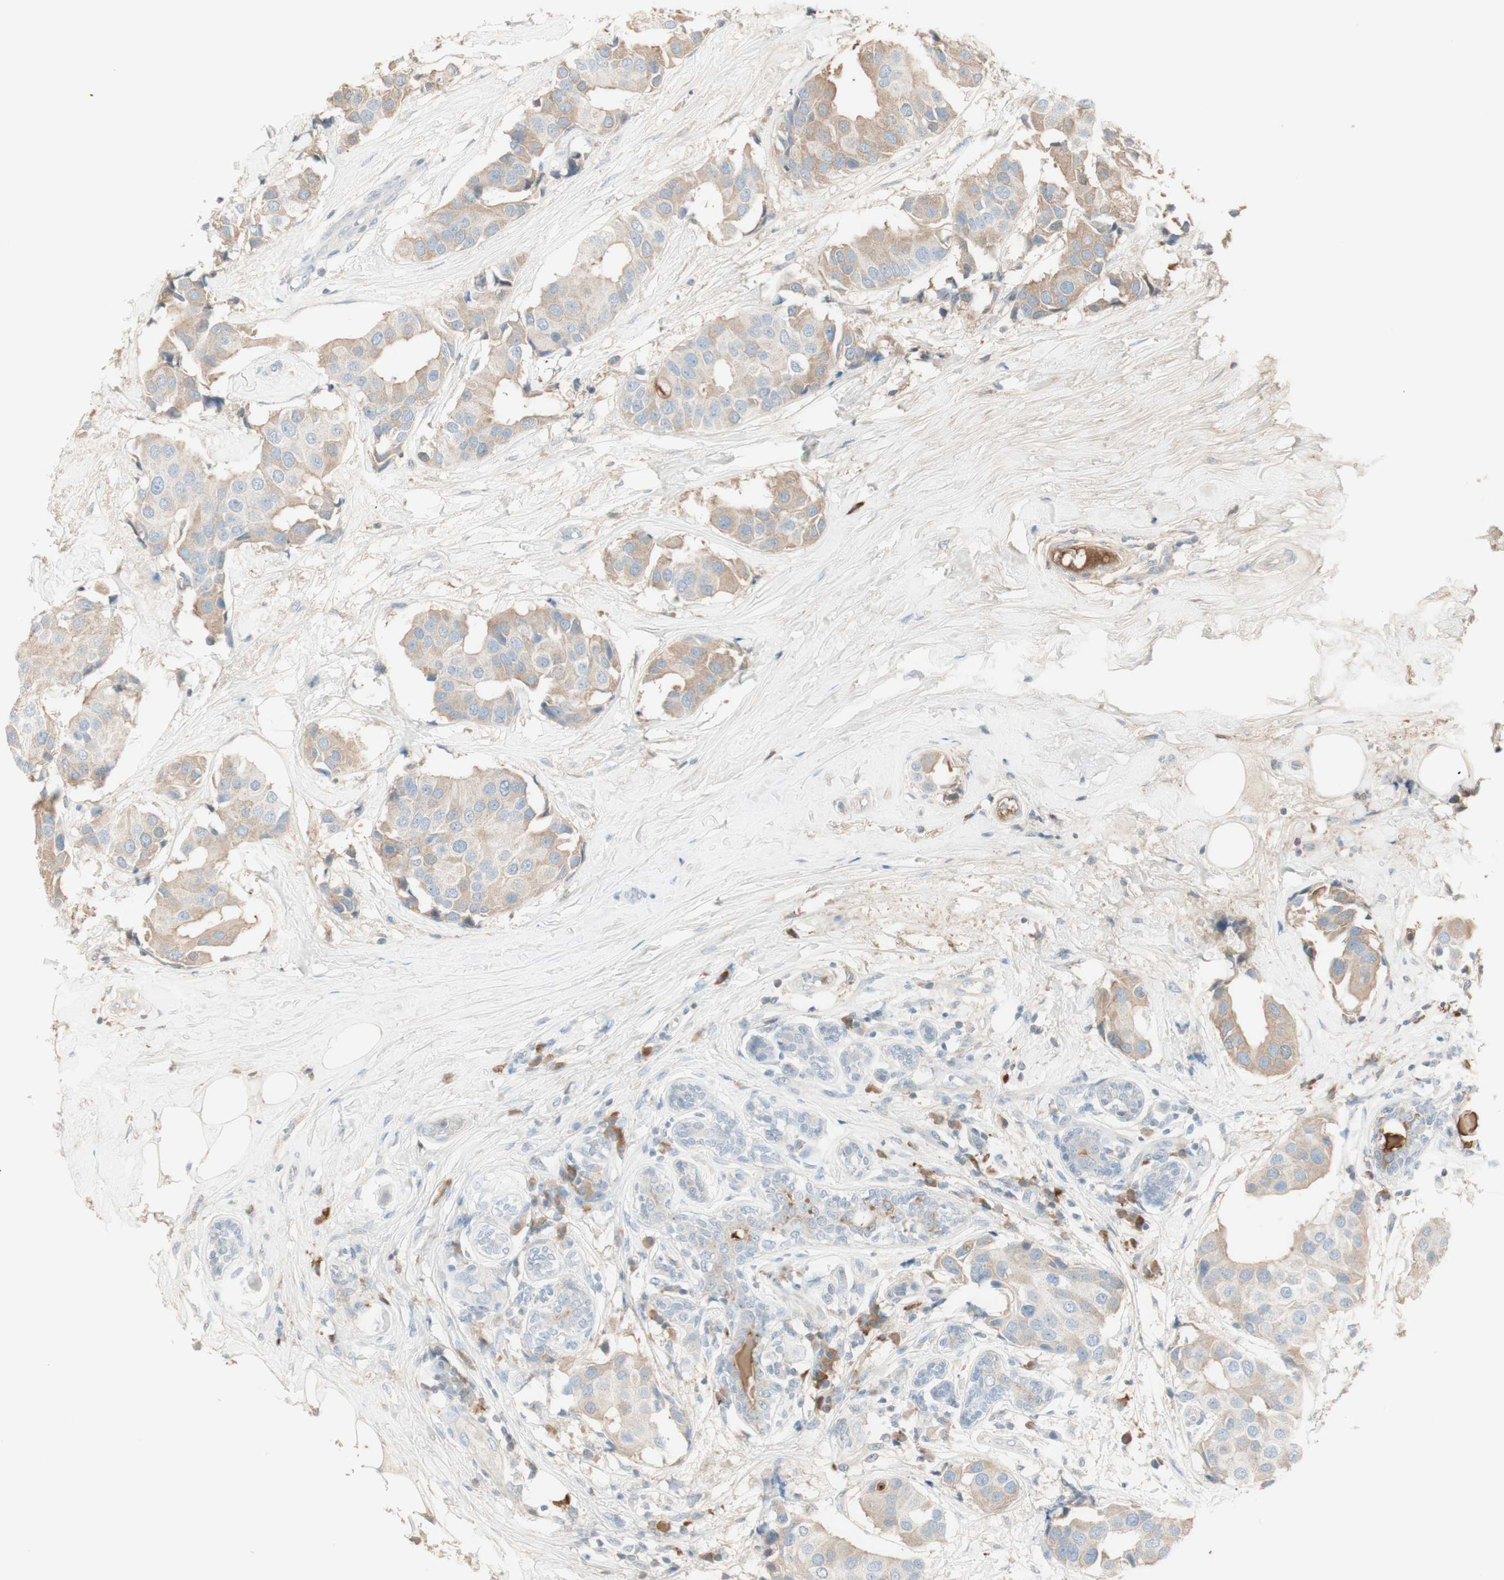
{"staining": {"intensity": "weak", "quantity": "25%-75%", "location": "cytoplasmic/membranous"}, "tissue": "breast cancer", "cell_type": "Tumor cells", "image_type": "cancer", "snomed": [{"axis": "morphology", "description": "Normal tissue, NOS"}, {"axis": "morphology", "description": "Duct carcinoma"}, {"axis": "topography", "description": "Breast"}], "caption": "Weak cytoplasmic/membranous staining for a protein is appreciated in approximately 25%-75% of tumor cells of breast cancer (invasive ductal carcinoma) using immunohistochemistry.", "gene": "IFNG", "patient": {"sex": "female", "age": 39}}